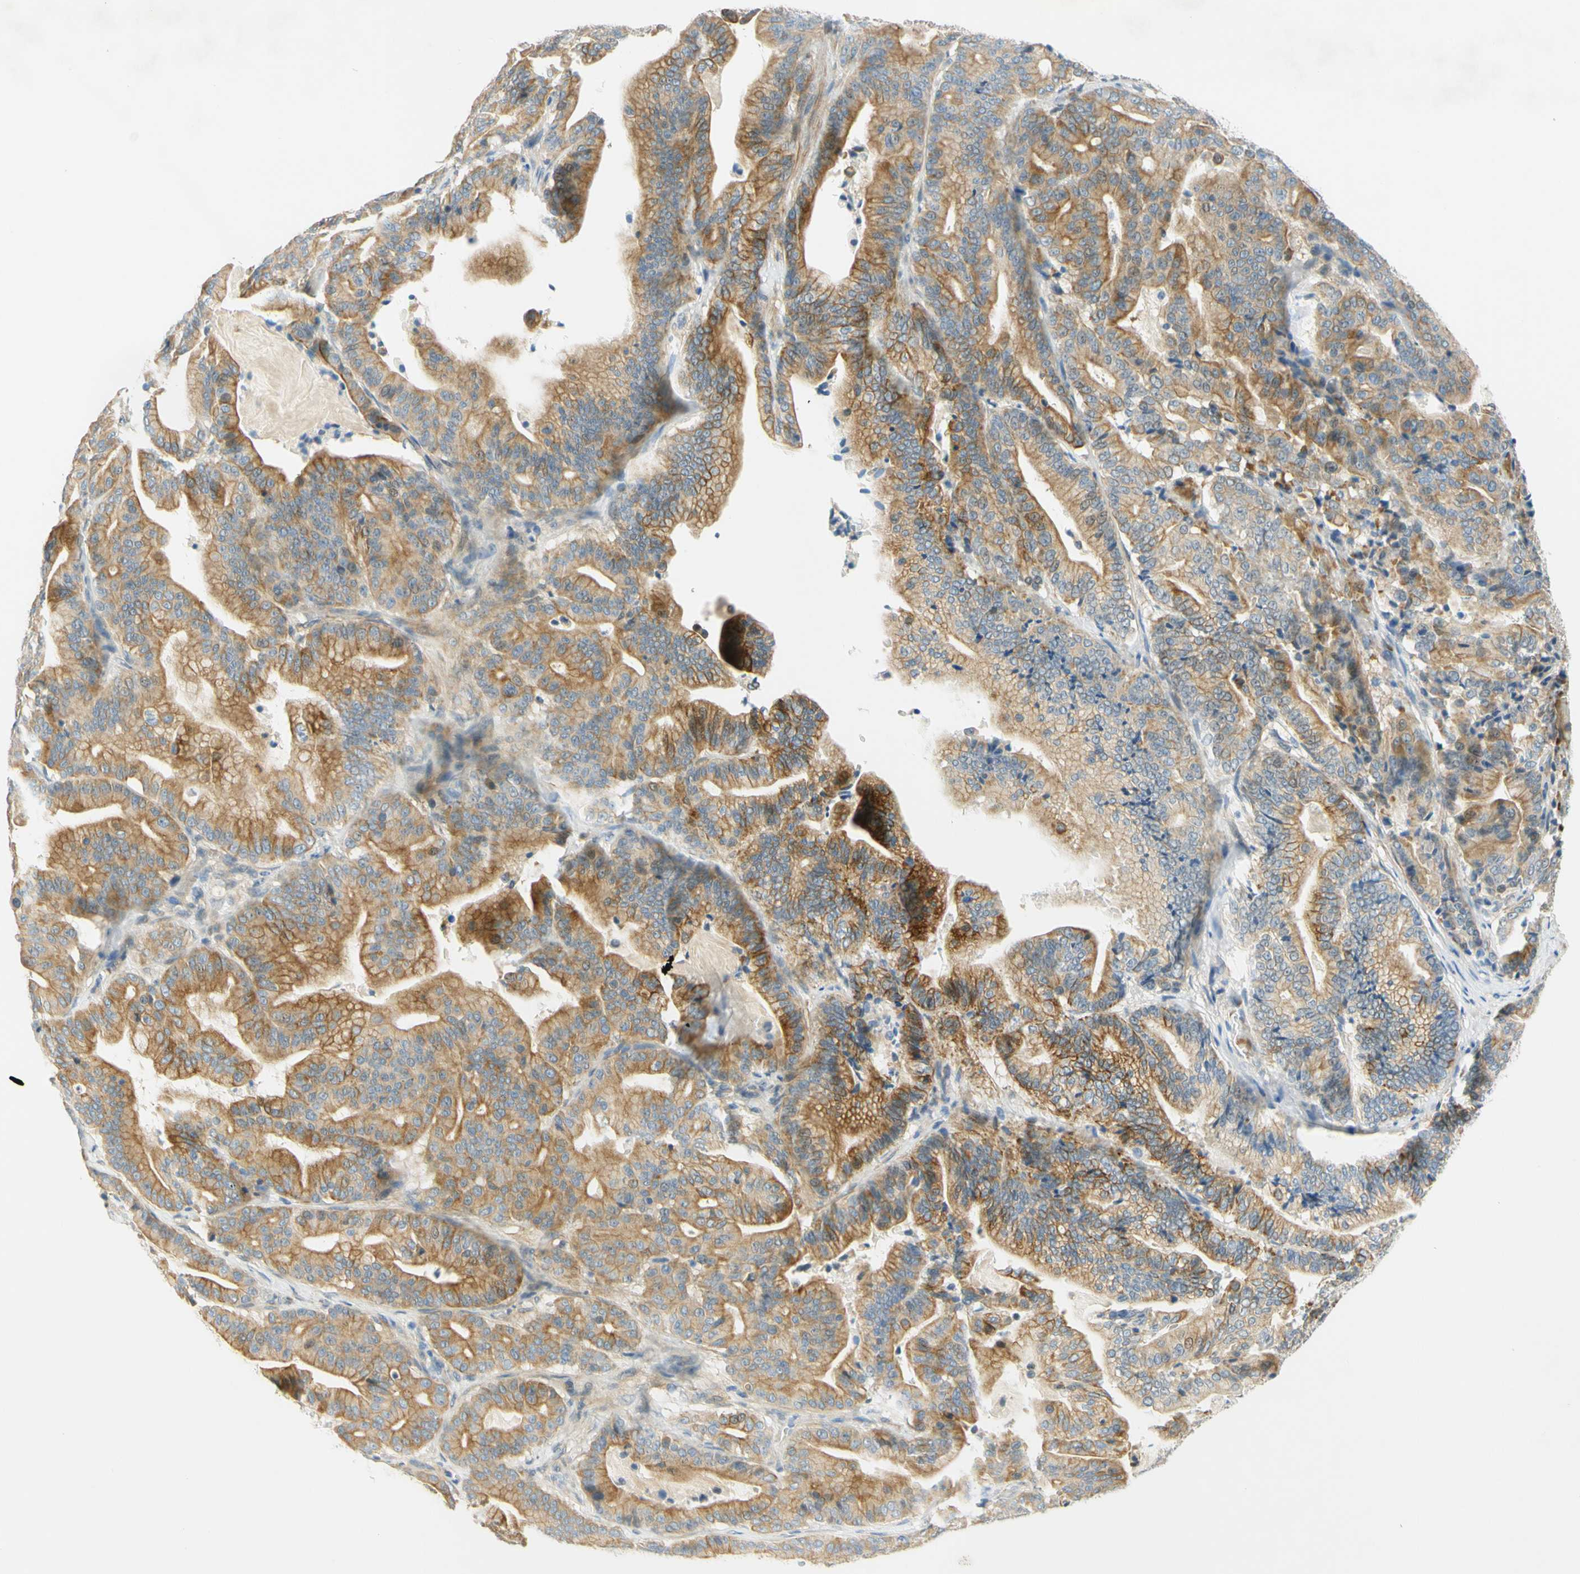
{"staining": {"intensity": "moderate", "quantity": ">75%", "location": "cytoplasmic/membranous"}, "tissue": "pancreatic cancer", "cell_type": "Tumor cells", "image_type": "cancer", "snomed": [{"axis": "morphology", "description": "Adenocarcinoma, NOS"}, {"axis": "topography", "description": "Pancreas"}], "caption": "Immunohistochemistry (IHC) staining of pancreatic cancer, which exhibits medium levels of moderate cytoplasmic/membranous staining in about >75% of tumor cells indicating moderate cytoplasmic/membranous protein positivity. The staining was performed using DAB (brown) for protein detection and nuclei were counterstained in hematoxylin (blue).", "gene": "ENTREP2", "patient": {"sex": "male", "age": 63}}